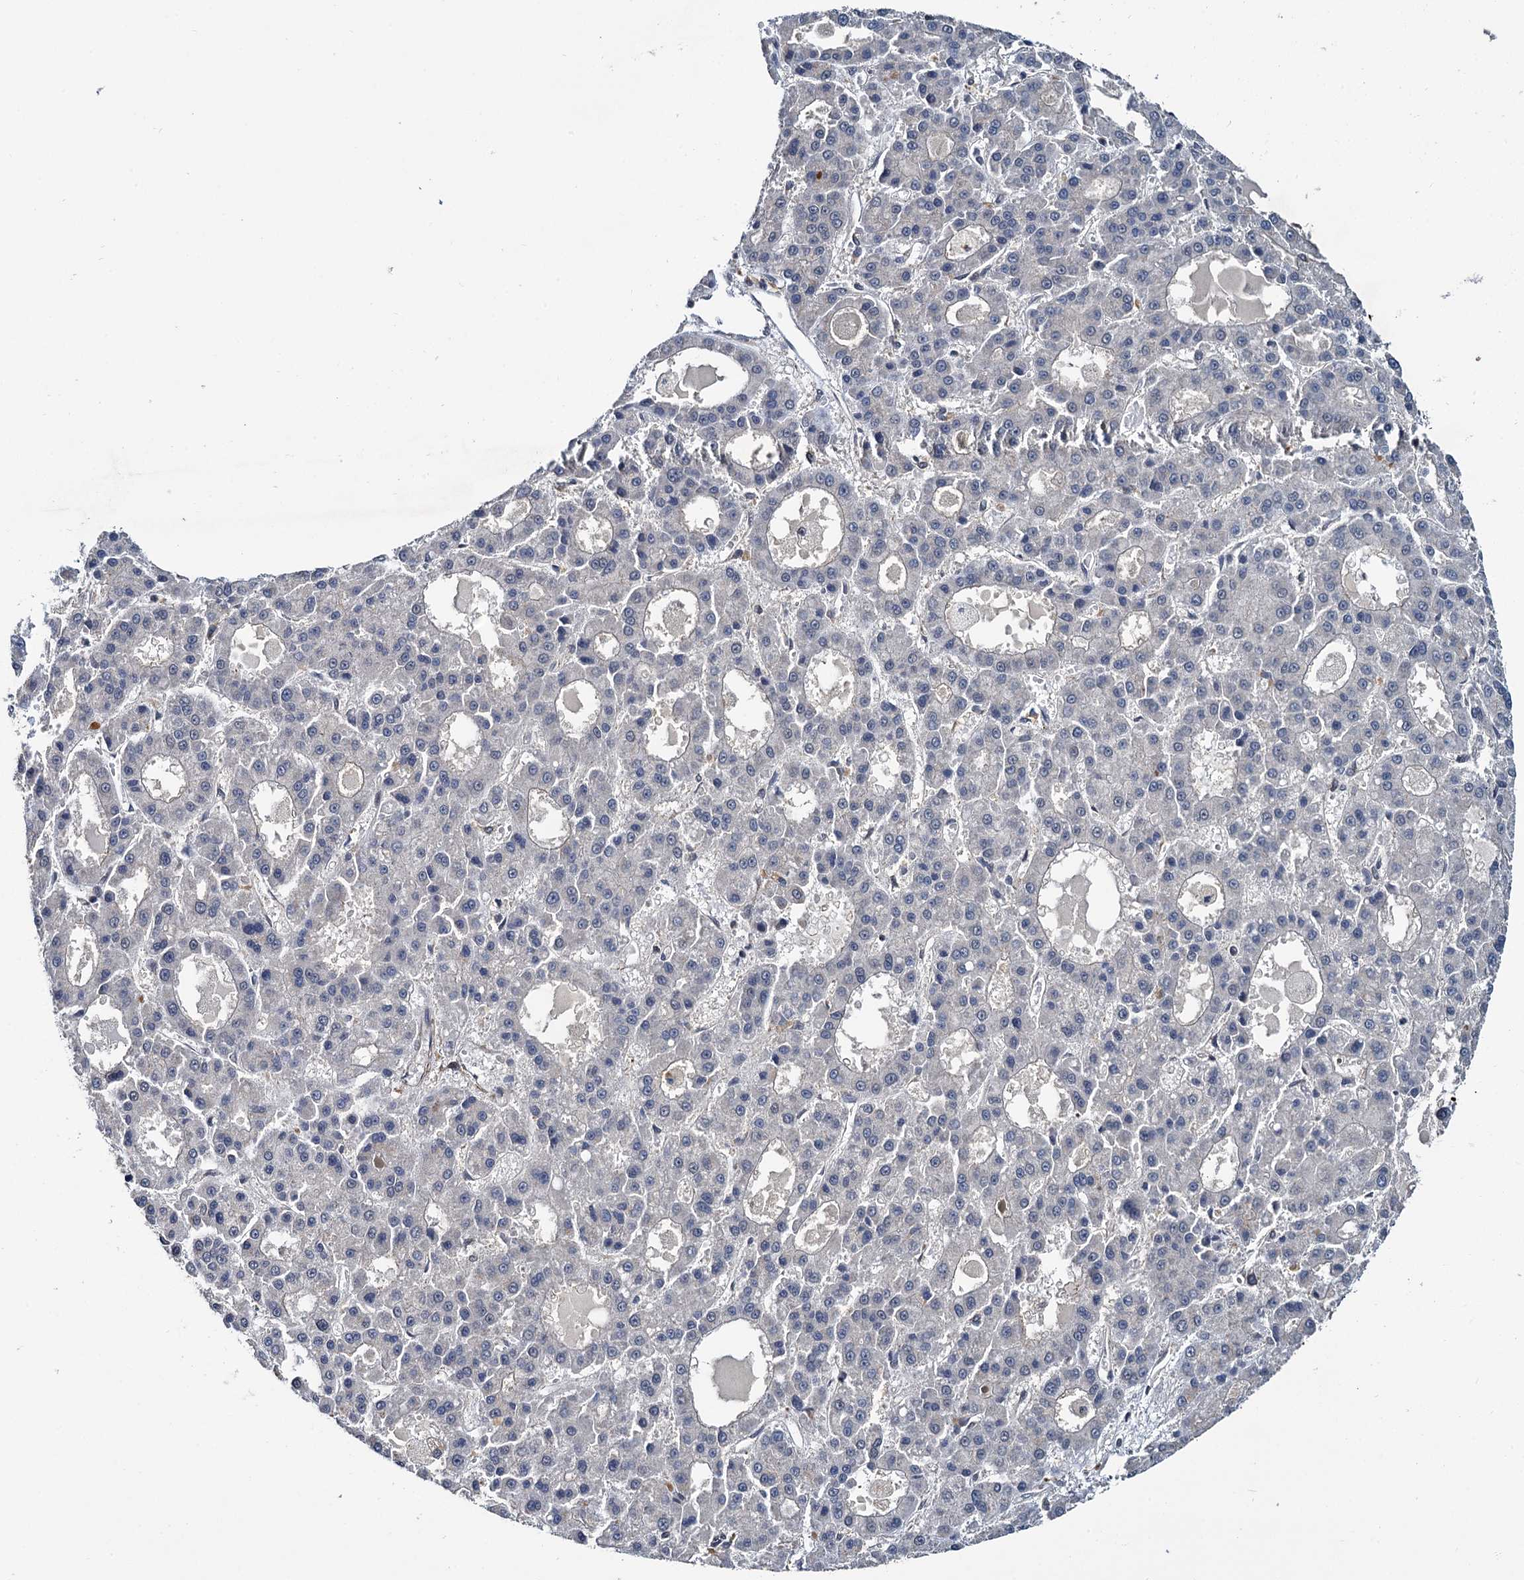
{"staining": {"intensity": "negative", "quantity": "none", "location": "none"}, "tissue": "liver cancer", "cell_type": "Tumor cells", "image_type": "cancer", "snomed": [{"axis": "morphology", "description": "Carcinoma, Hepatocellular, NOS"}, {"axis": "topography", "description": "Liver"}], "caption": "Tumor cells are negative for protein expression in human liver cancer.", "gene": "ARHGAP42", "patient": {"sex": "male", "age": 70}}